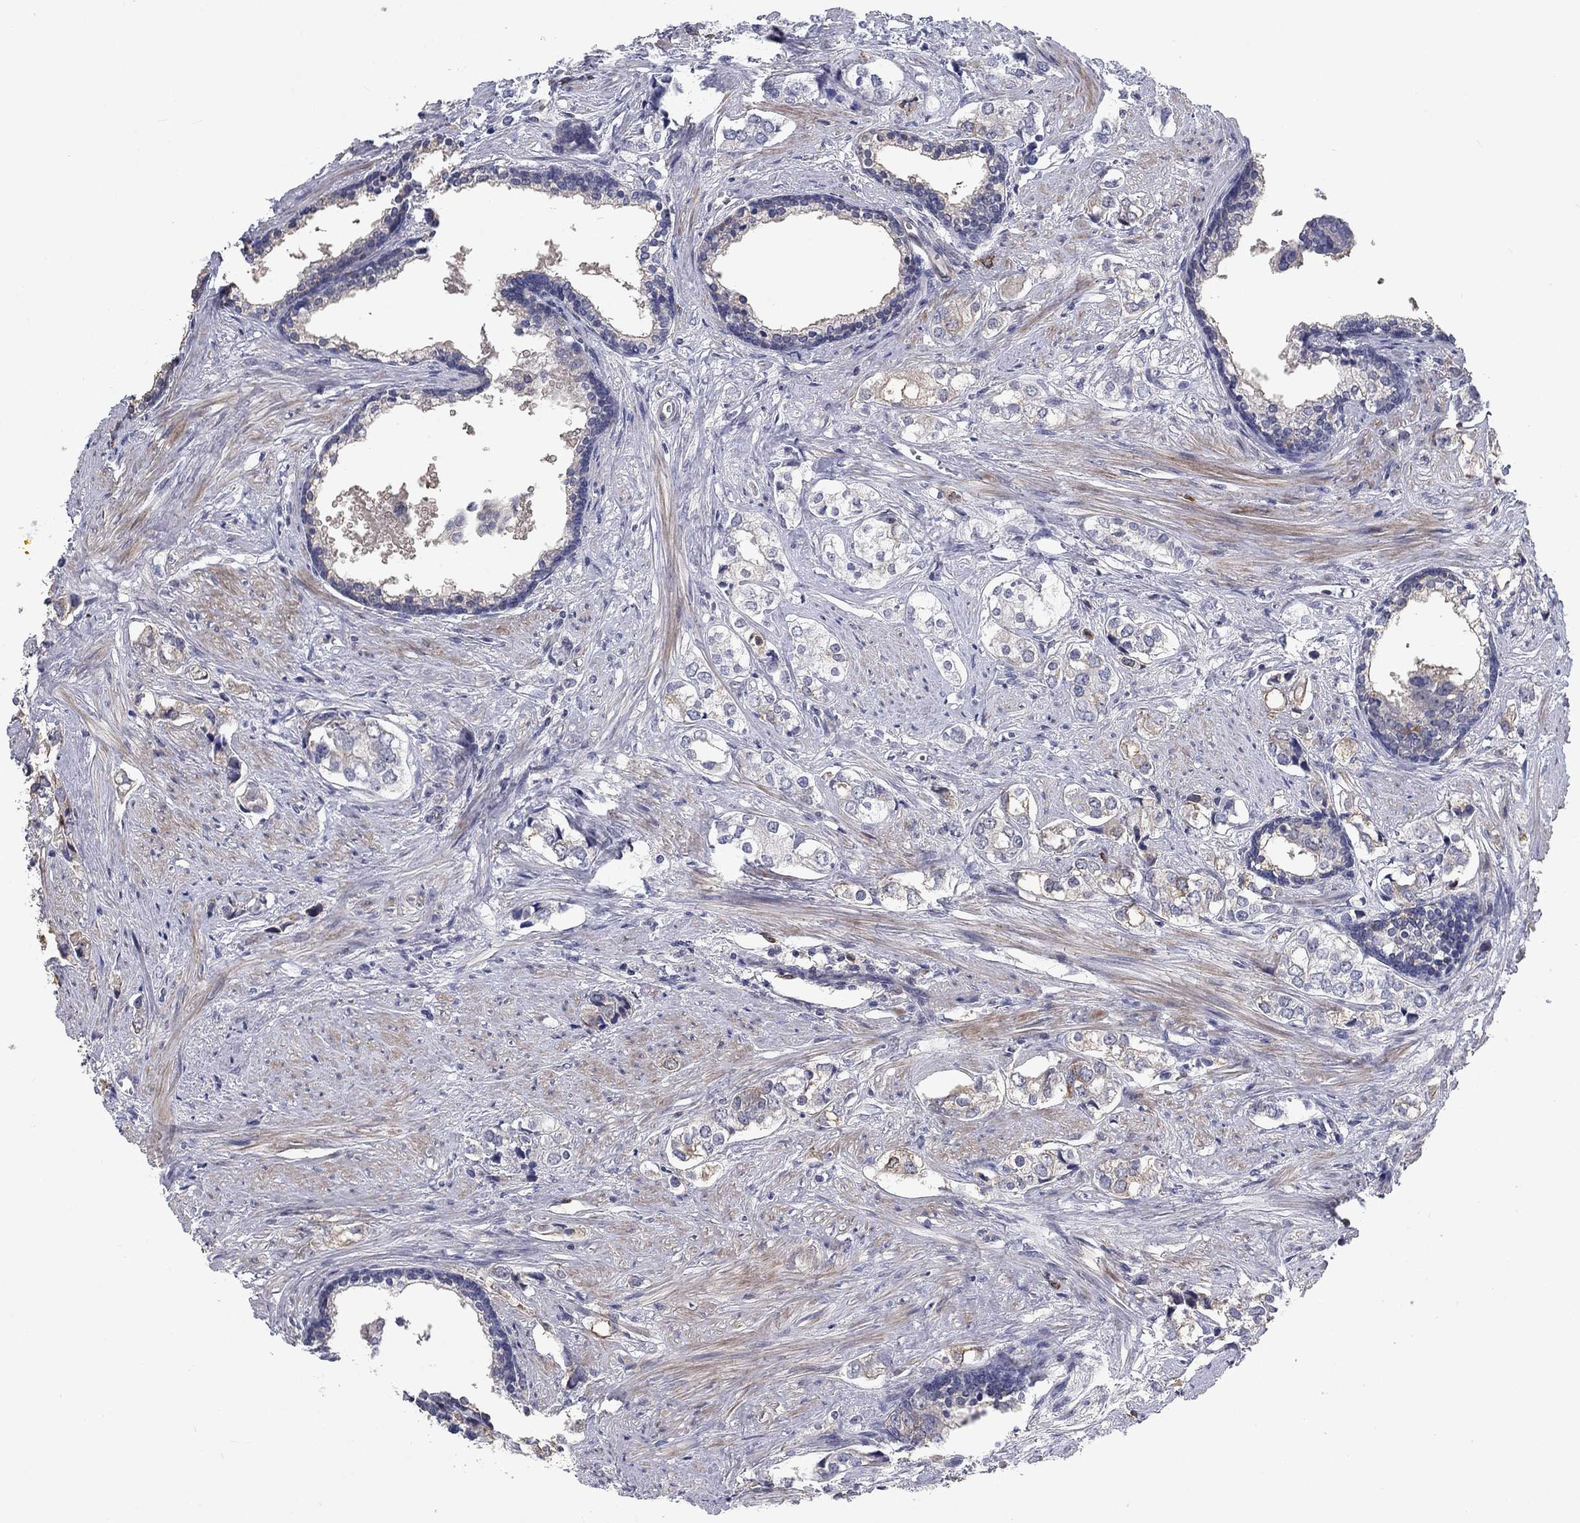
{"staining": {"intensity": "negative", "quantity": "none", "location": "none"}, "tissue": "prostate cancer", "cell_type": "Tumor cells", "image_type": "cancer", "snomed": [{"axis": "morphology", "description": "Adenocarcinoma, NOS"}, {"axis": "topography", "description": "Prostate and seminal vesicle, NOS"}], "caption": "This is an immunohistochemistry image of human prostate cancer. There is no staining in tumor cells.", "gene": "KIF15", "patient": {"sex": "male", "age": 63}}